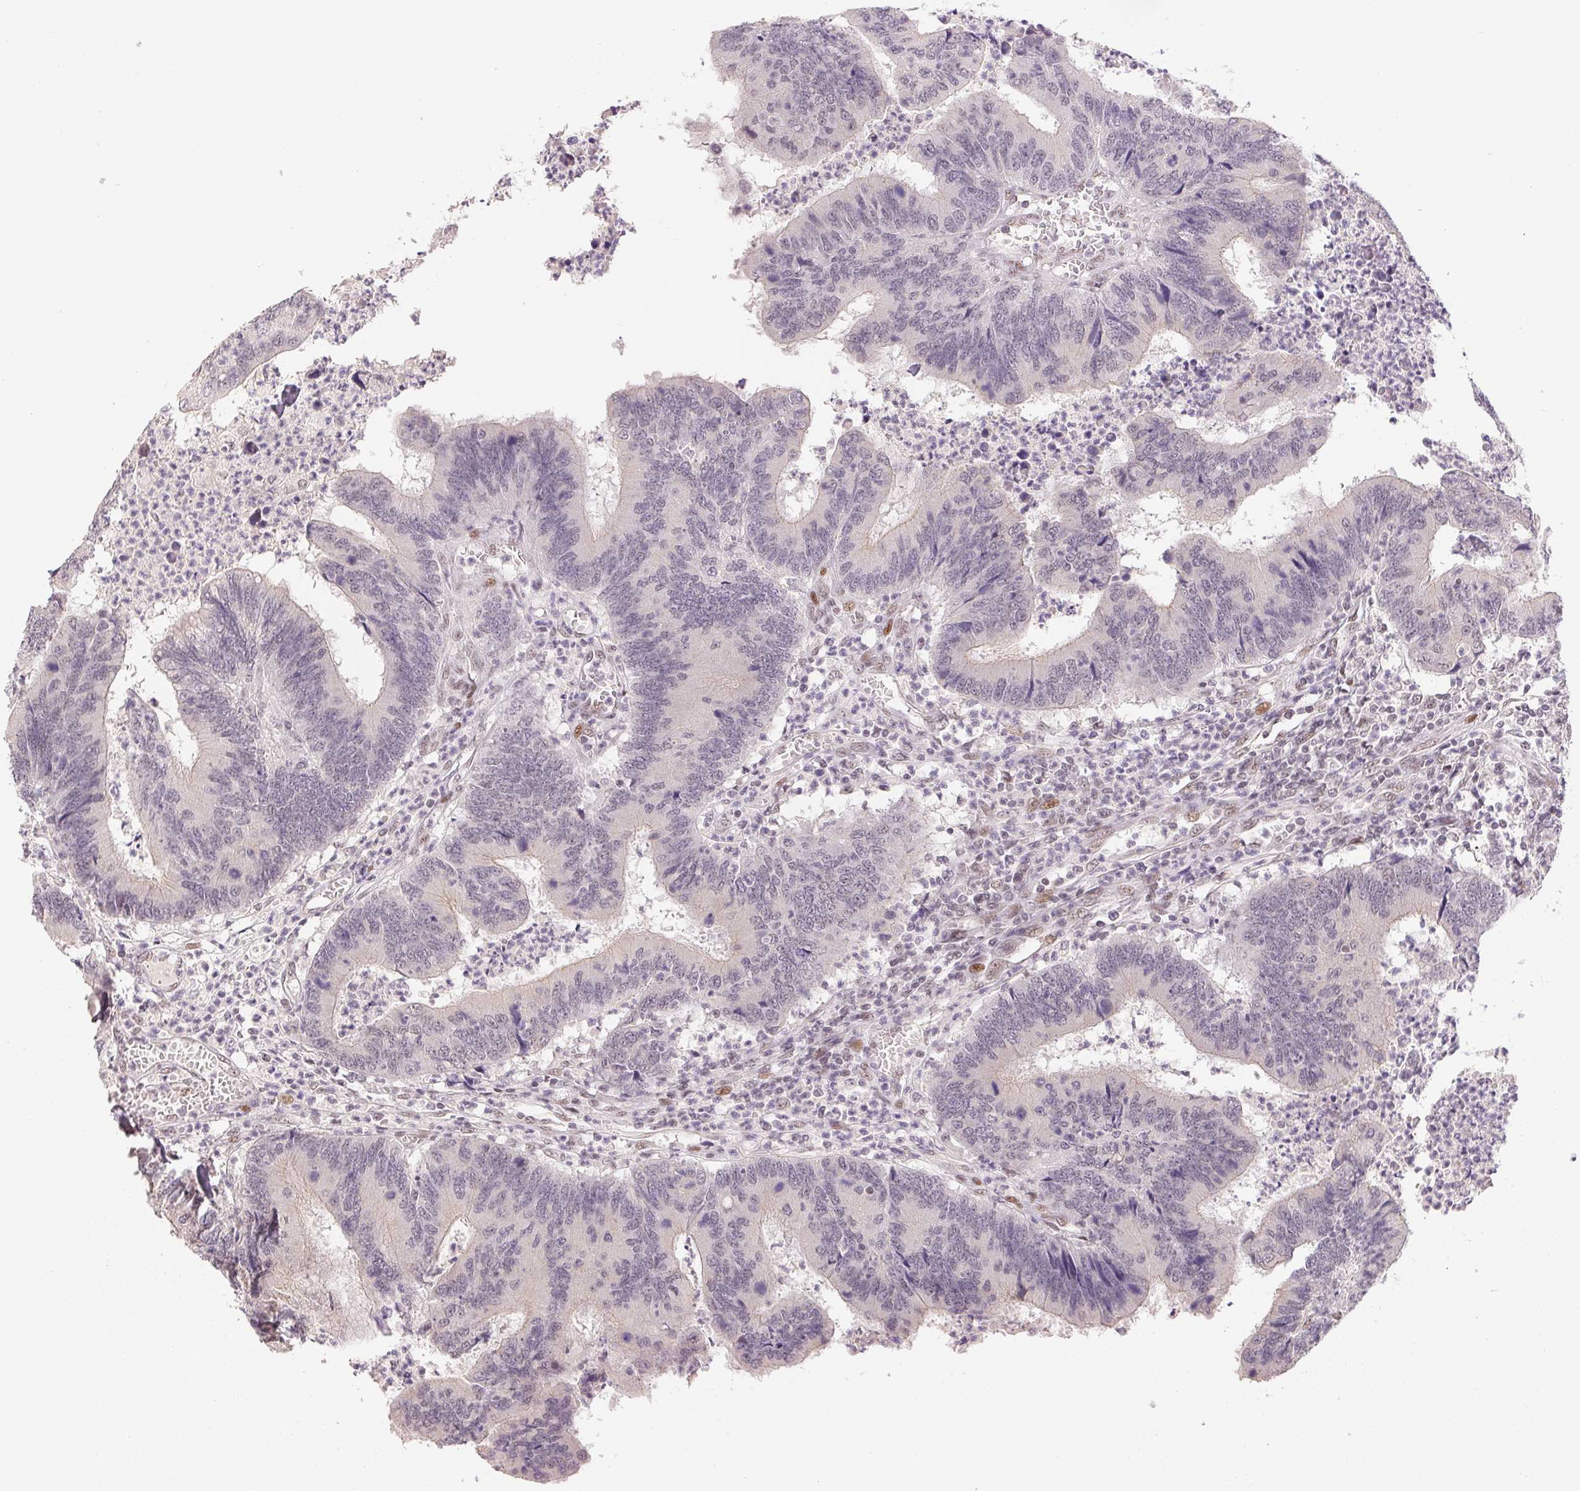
{"staining": {"intensity": "negative", "quantity": "none", "location": "none"}, "tissue": "colorectal cancer", "cell_type": "Tumor cells", "image_type": "cancer", "snomed": [{"axis": "morphology", "description": "Adenocarcinoma, NOS"}, {"axis": "topography", "description": "Colon"}], "caption": "Immunohistochemistry image of adenocarcinoma (colorectal) stained for a protein (brown), which shows no staining in tumor cells.", "gene": "KDM4D", "patient": {"sex": "female", "age": 67}}